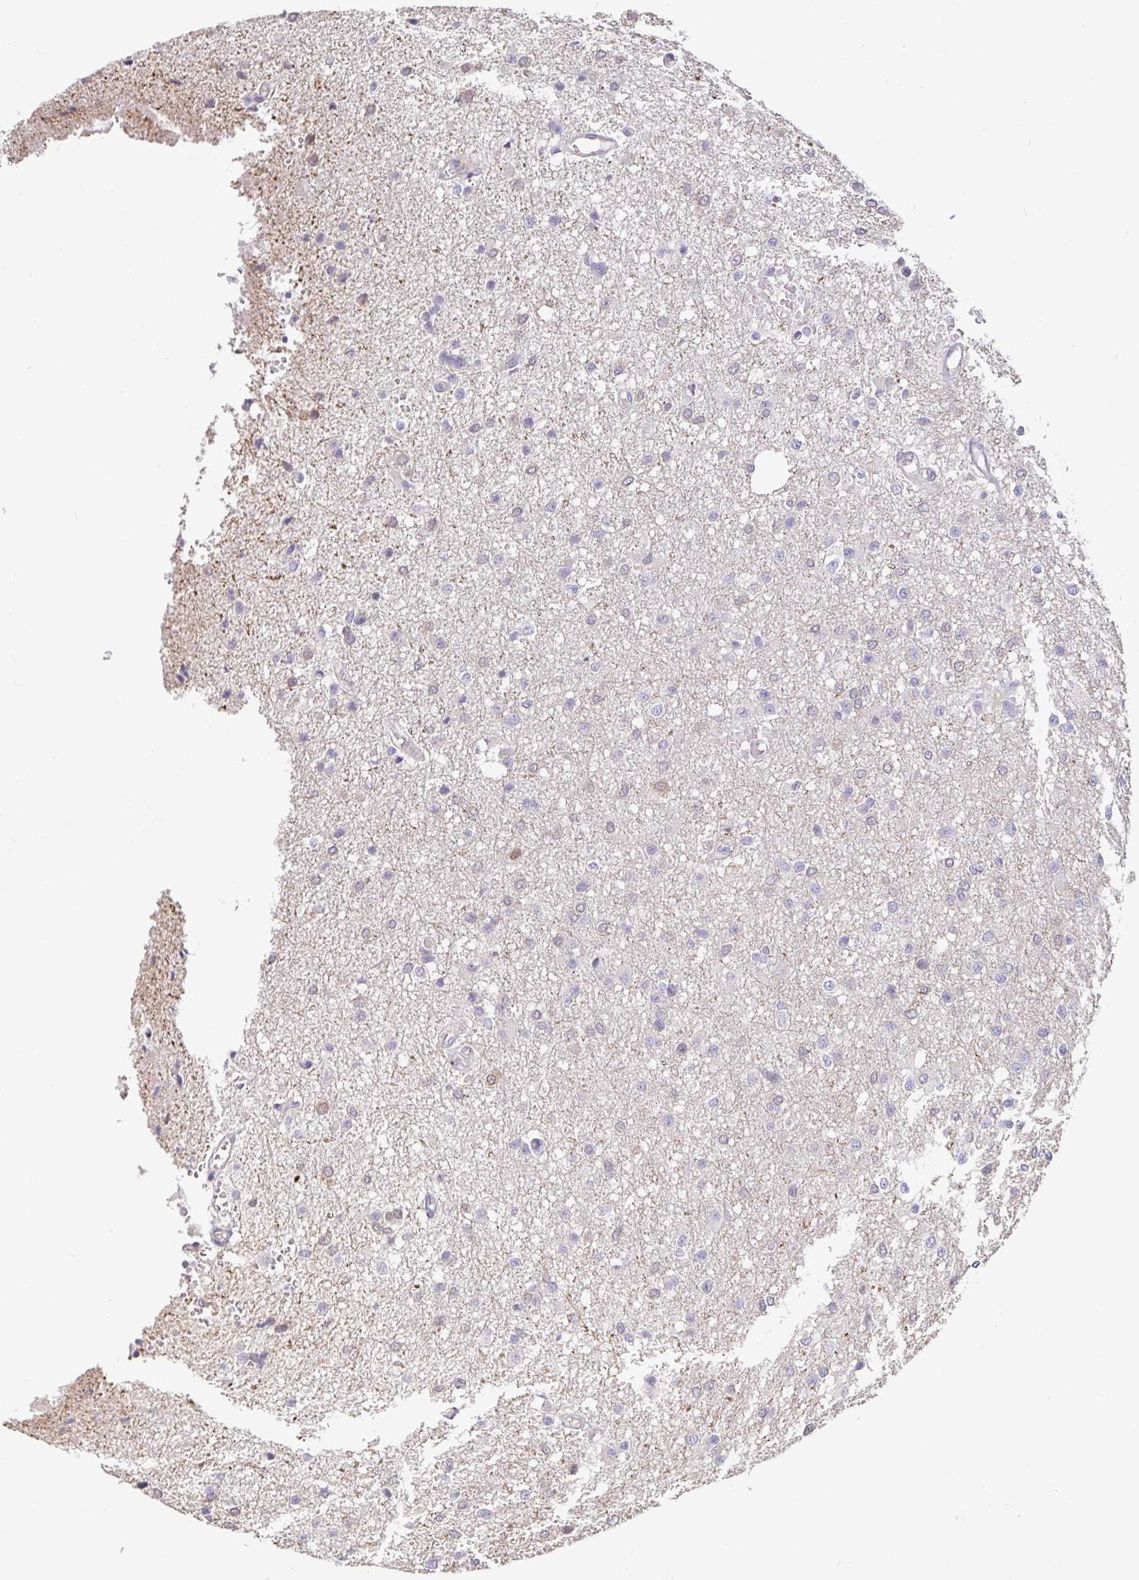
{"staining": {"intensity": "negative", "quantity": "none", "location": "none"}, "tissue": "glioma", "cell_type": "Tumor cells", "image_type": "cancer", "snomed": [{"axis": "morphology", "description": "Glioma, malignant, Low grade"}, {"axis": "topography", "description": "Brain"}], "caption": "Malignant glioma (low-grade) was stained to show a protein in brown. There is no significant expression in tumor cells.", "gene": "ANLN", "patient": {"sex": "male", "age": 26}}